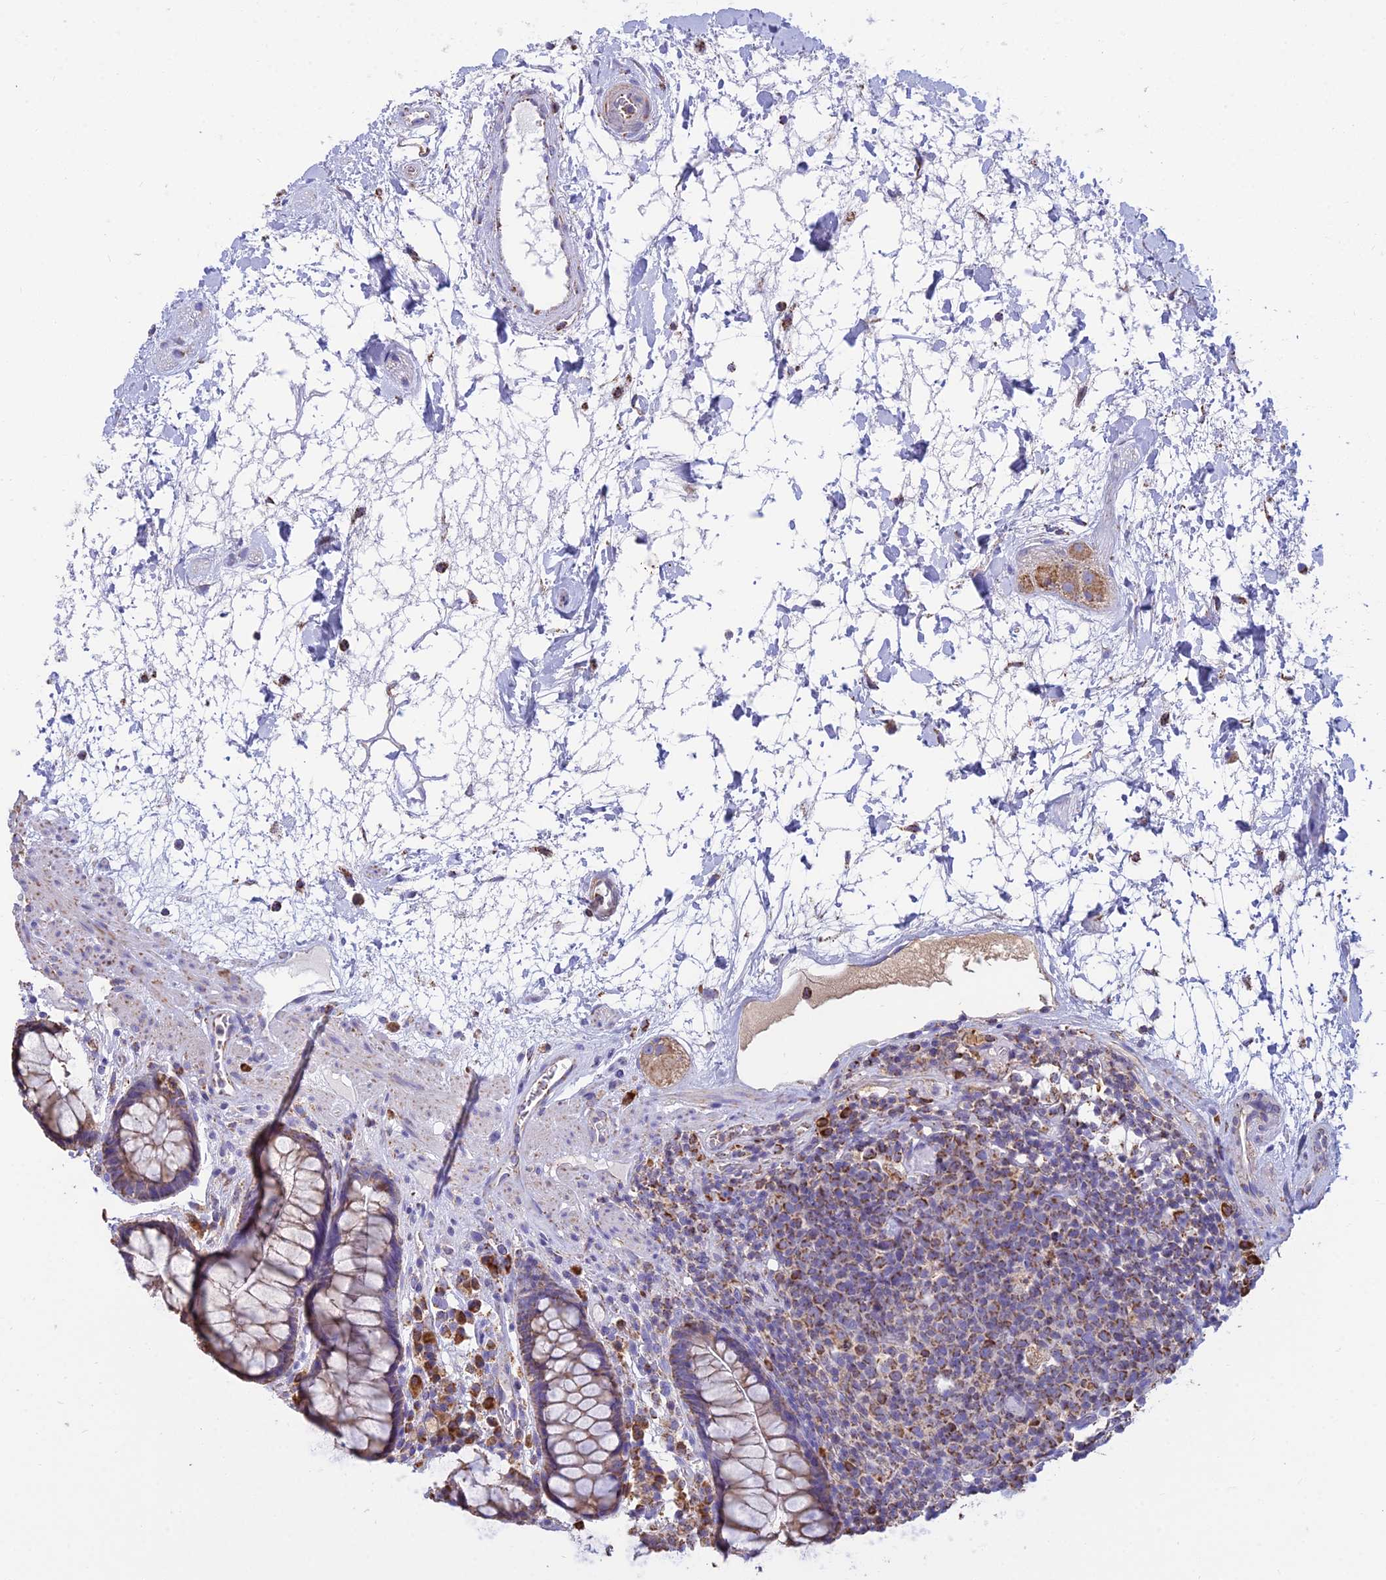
{"staining": {"intensity": "moderate", "quantity": ">75%", "location": "cytoplasmic/membranous"}, "tissue": "rectum", "cell_type": "Glandular cells", "image_type": "normal", "snomed": [{"axis": "morphology", "description": "Normal tissue, NOS"}, {"axis": "topography", "description": "Rectum"}], "caption": "Immunohistochemical staining of benign rectum demonstrates medium levels of moderate cytoplasmic/membranous staining in about >75% of glandular cells. (Brightfield microscopy of DAB IHC at high magnification).", "gene": "OR2W3", "patient": {"sex": "male", "age": 64}}